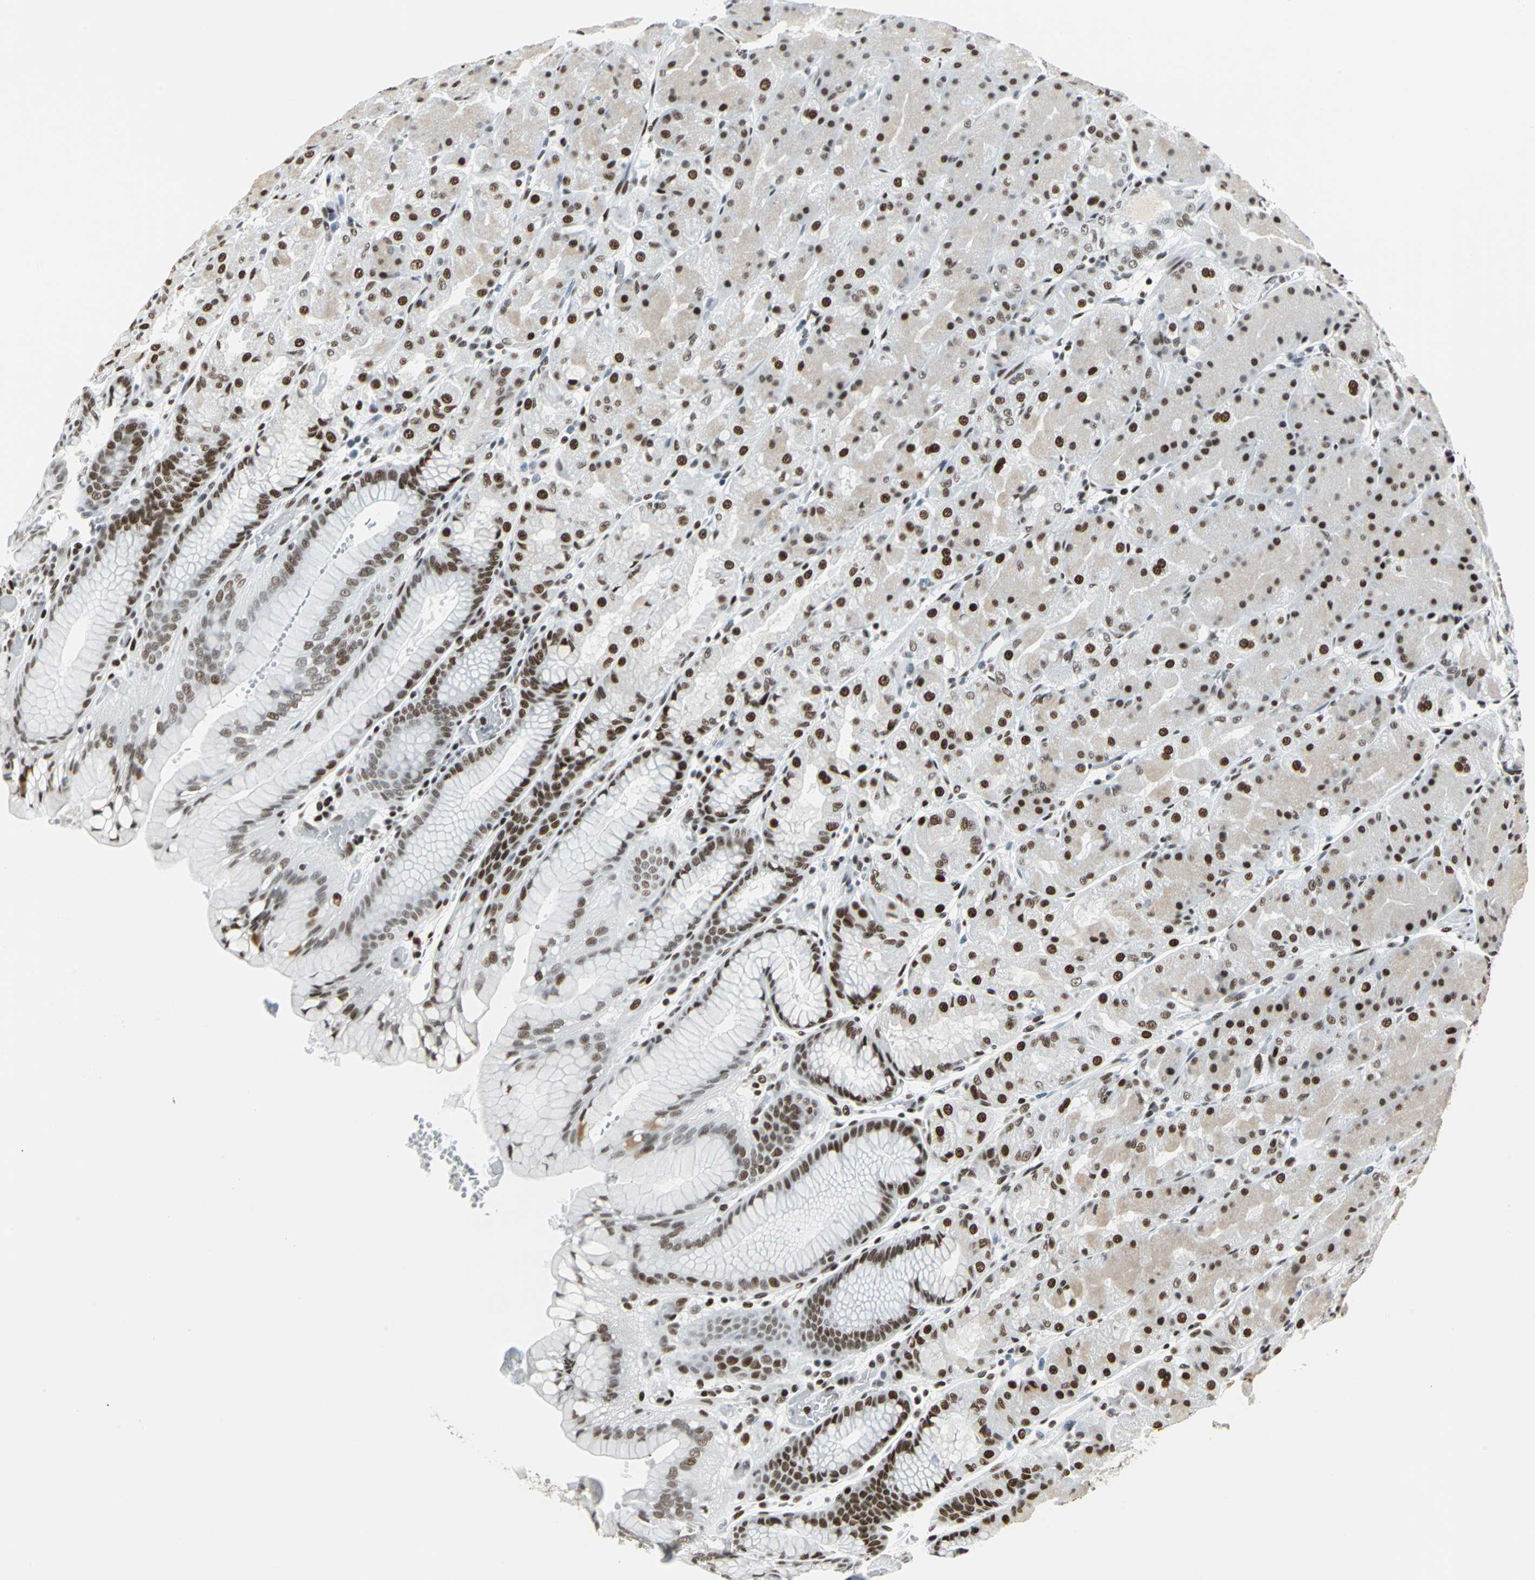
{"staining": {"intensity": "strong", "quantity": ">75%", "location": "nuclear"}, "tissue": "stomach", "cell_type": "Glandular cells", "image_type": "normal", "snomed": [{"axis": "morphology", "description": "Normal tissue, NOS"}, {"axis": "topography", "description": "Stomach, upper"}, {"axis": "topography", "description": "Stomach"}], "caption": "Strong nuclear expression is seen in approximately >75% of glandular cells in normal stomach. (DAB = brown stain, brightfield microscopy at high magnification).", "gene": "HDAC2", "patient": {"sex": "male", "age": 76}}